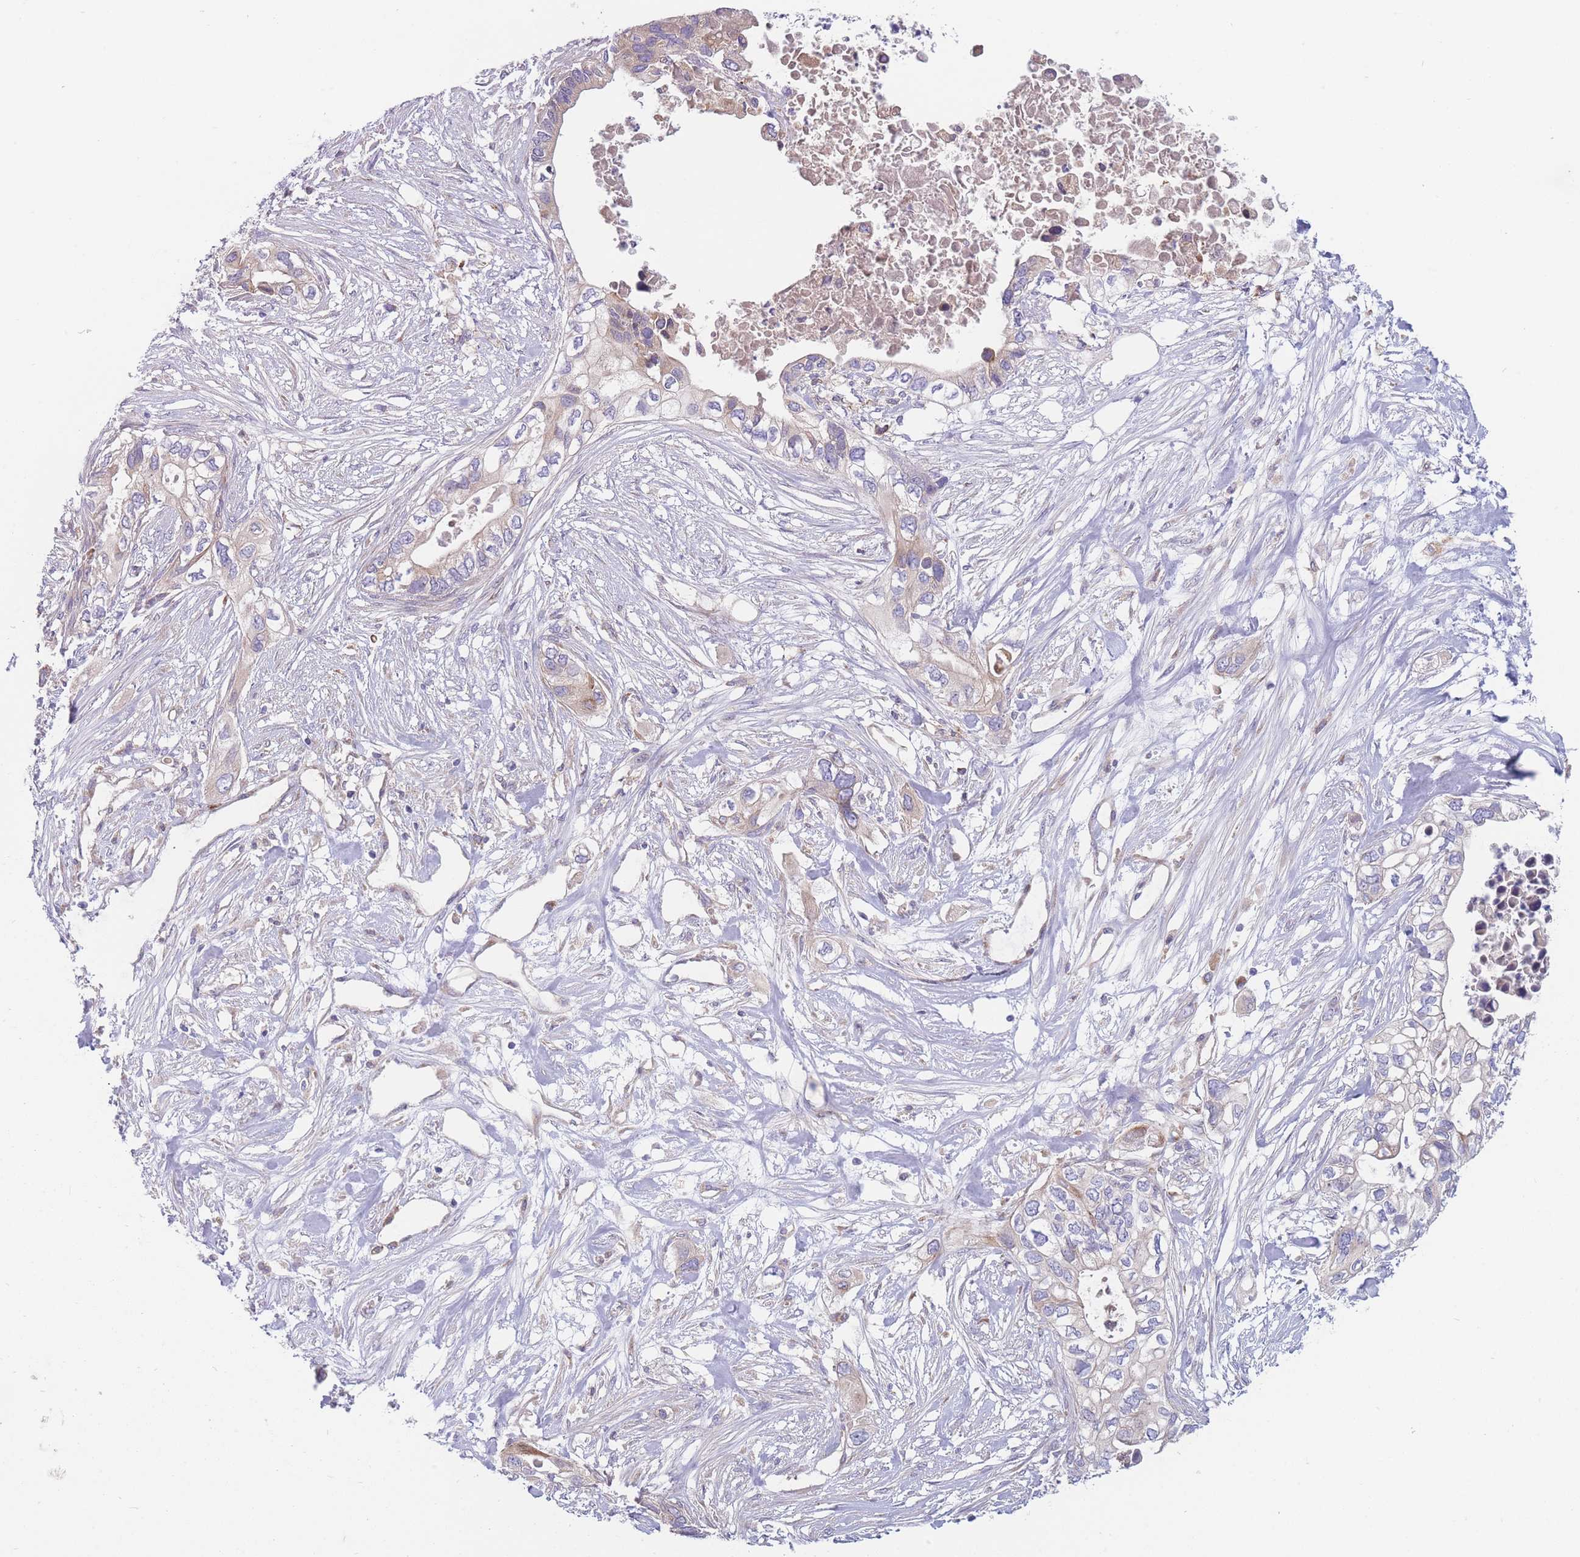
{"staining": {"intensity": "weak", "quantity": "<25%", "location": "cytoplasmic/membranous"}, "tissue": "pancreatic cancer", "cell_type": "Tumor cells", "image_type": "cancer", "snomed": [{"axis": "morphology", "description": "Adenocarcinoma, NOS"}, {"axis": "topography", "description": "Pancreas"}], "caption": "DAB (3,3'-diaminobenzidine) immunohistochemical staining of pancreatic cancer (adenocarcinoma) shows no significant expression in tumor cells. (Stains: DAB (3,3'-diaminobenzidine) immunohistochemistry with hematoxylin counter stain, Microscopy: brightfield microscopy at high magnification).", "gene": "TMEM131L", "patient": {"sex": "female", "age": 63}}